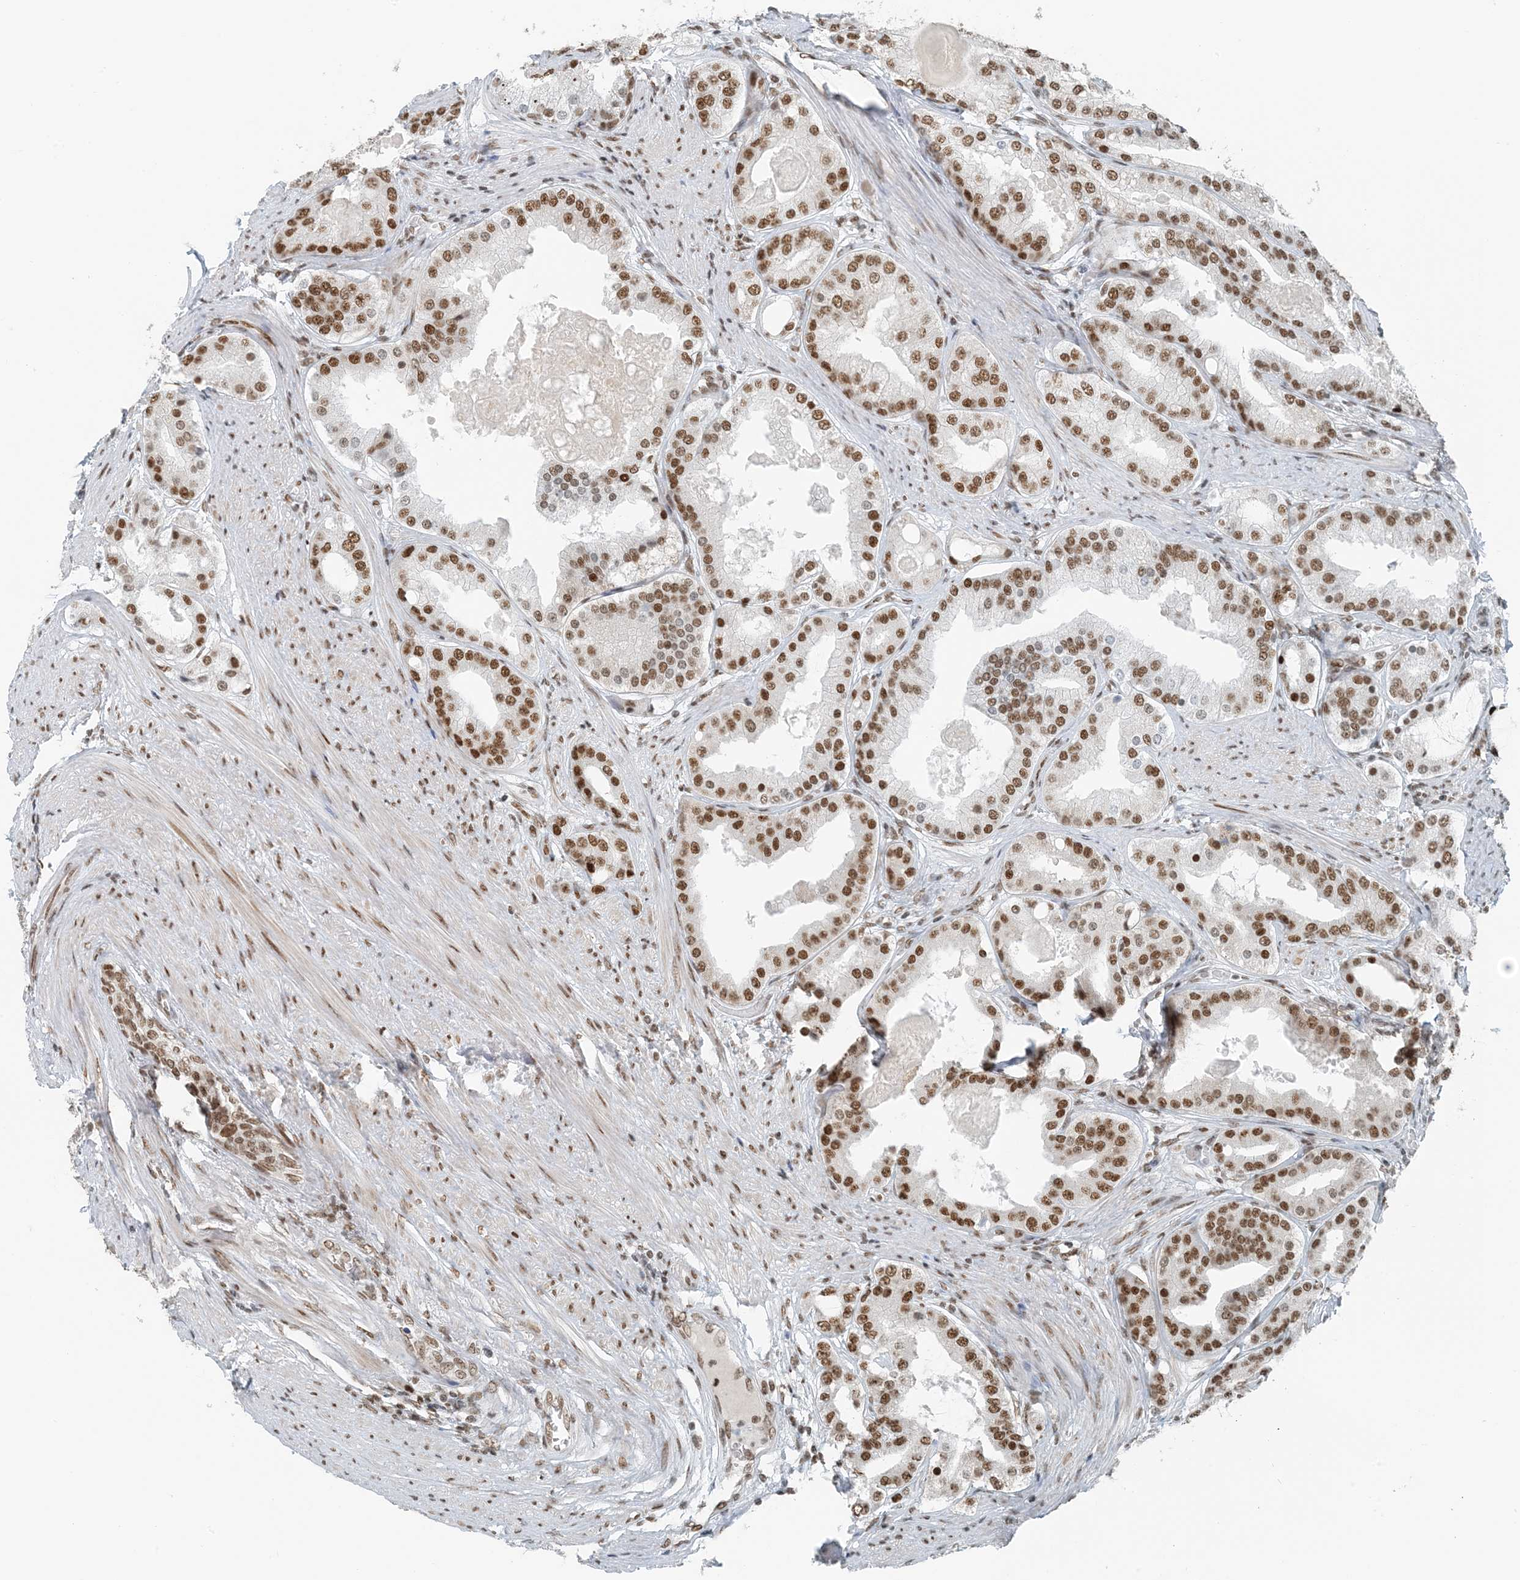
{"staining": {"intensity": "moderate", "quantity": ">75%", "location": "nuclear"}, "tissue": "prostate cancer", "cell_type": "Tumor cells", "image_type": "cancer", "snomed": [{"axis": "morphology", "description": "Adenocarcinoma, High grade"}, {"axis": "topography", "description": "Prostate"}], "caption": "The photomicrograph displays a brown stain indicating the presence of a protein in the nuclear of tumor cells in high-grade adenocarcinoma (prostate). The protein of interest is stained brown, and the nuclei are stained in blue (DAB IHC with brightfield microscopy, high magnification).", "gene": "ZNF500", "patient": {"sex": "male", "age": 60}}